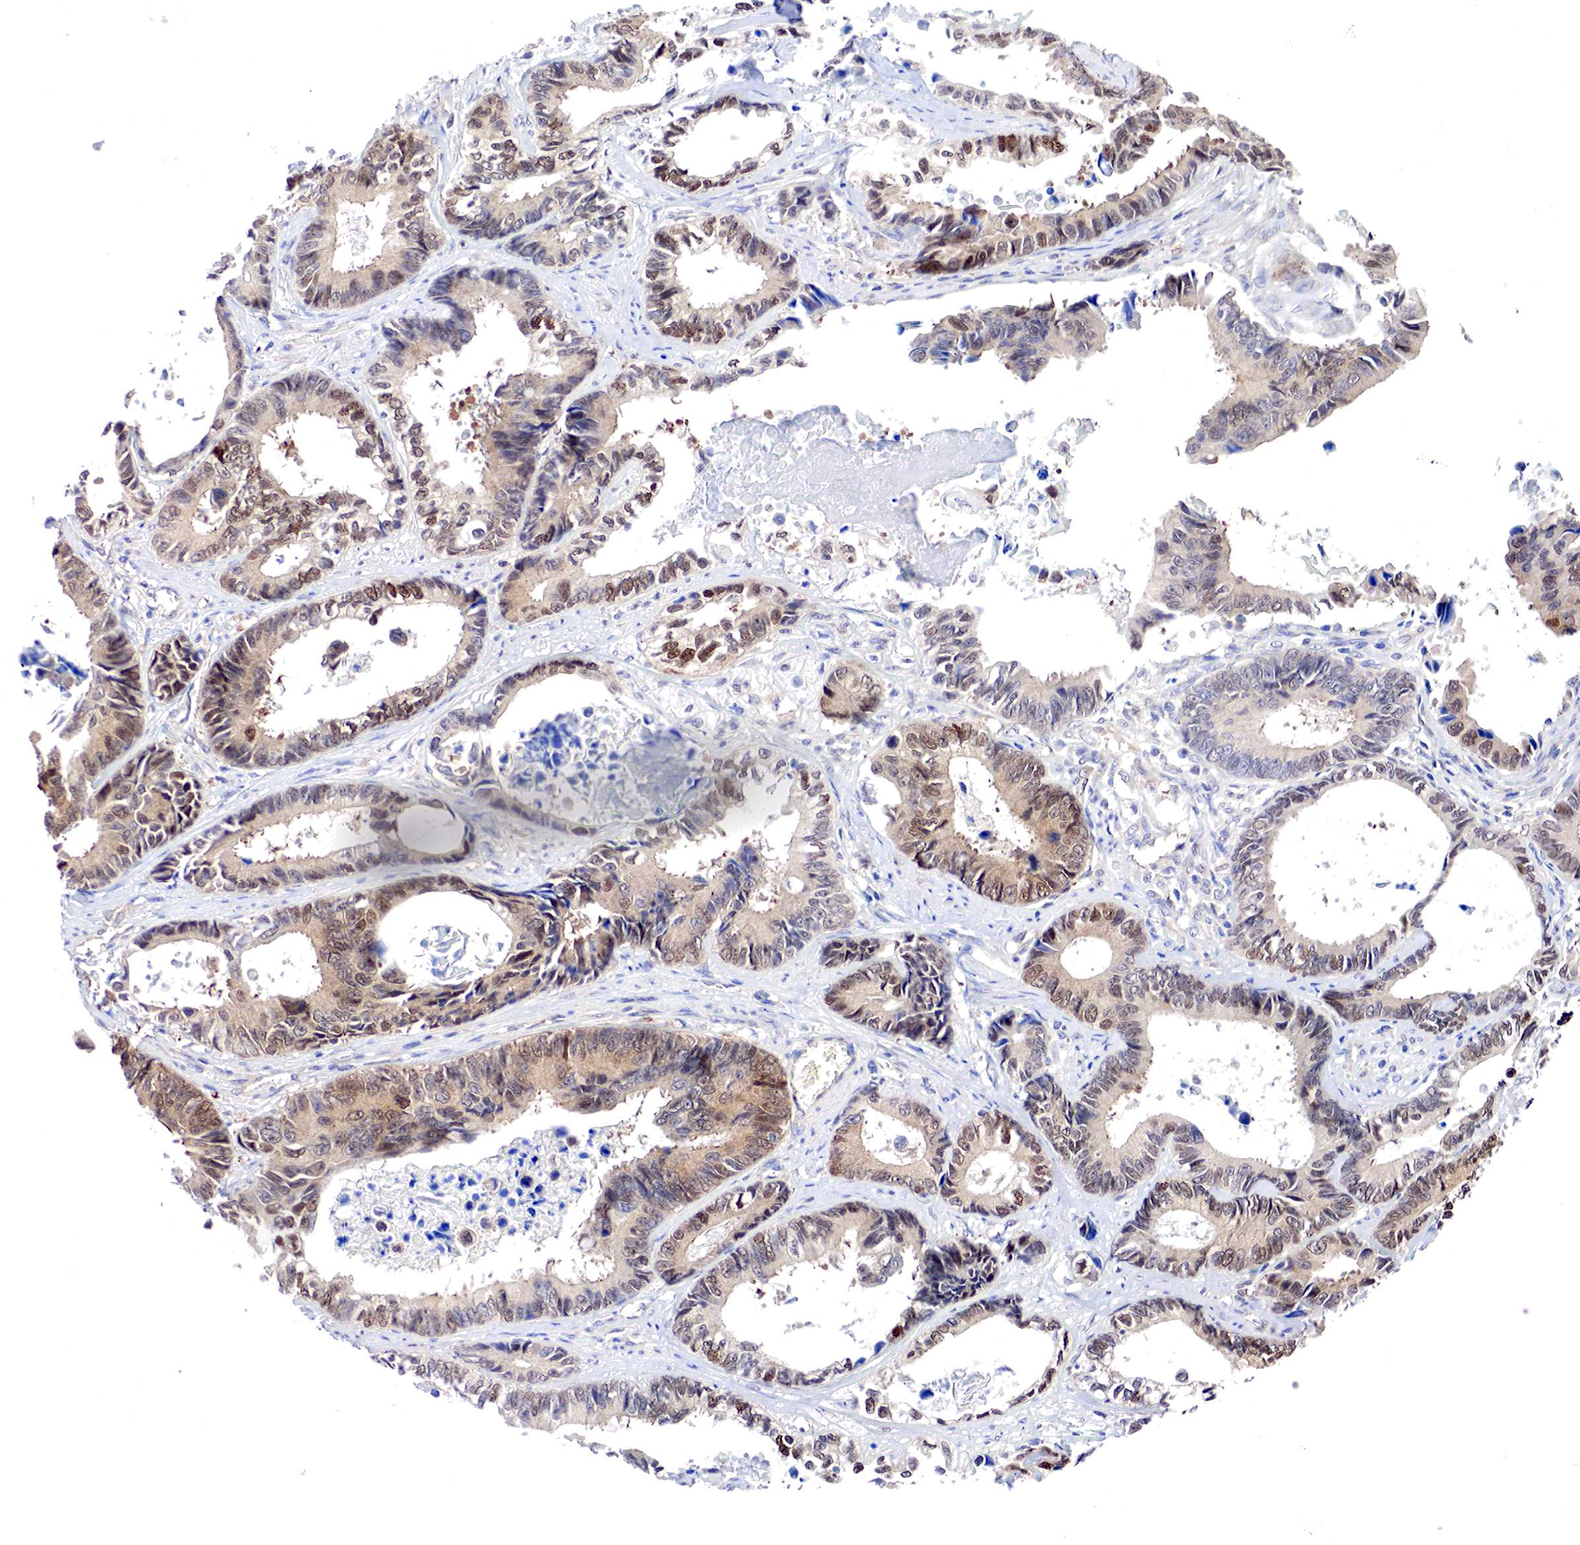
{"staining": {"intensity": "moderate", "quantity": "25%-75%", "location": "cytoplasmic/membranous,nuclear"}, "tissue": "colorectal cancer", "cell_type": "Tumor cells", "image_type": "cancer", "snomed": [{"axis": "morphology", "description": "Adenocarcinoma, NOS"}, {"axis": "topography", "description": "Rectum"}], "caption": "Moderate cytoplasmic/membranous and nuclear staining for a protein is identified in approximately 25%-75% of tumor cells of adenocarcinoma (colorectal) using IHC.", "gene": "PABIR2", "patient": {"sex": "female", "age": 98}}